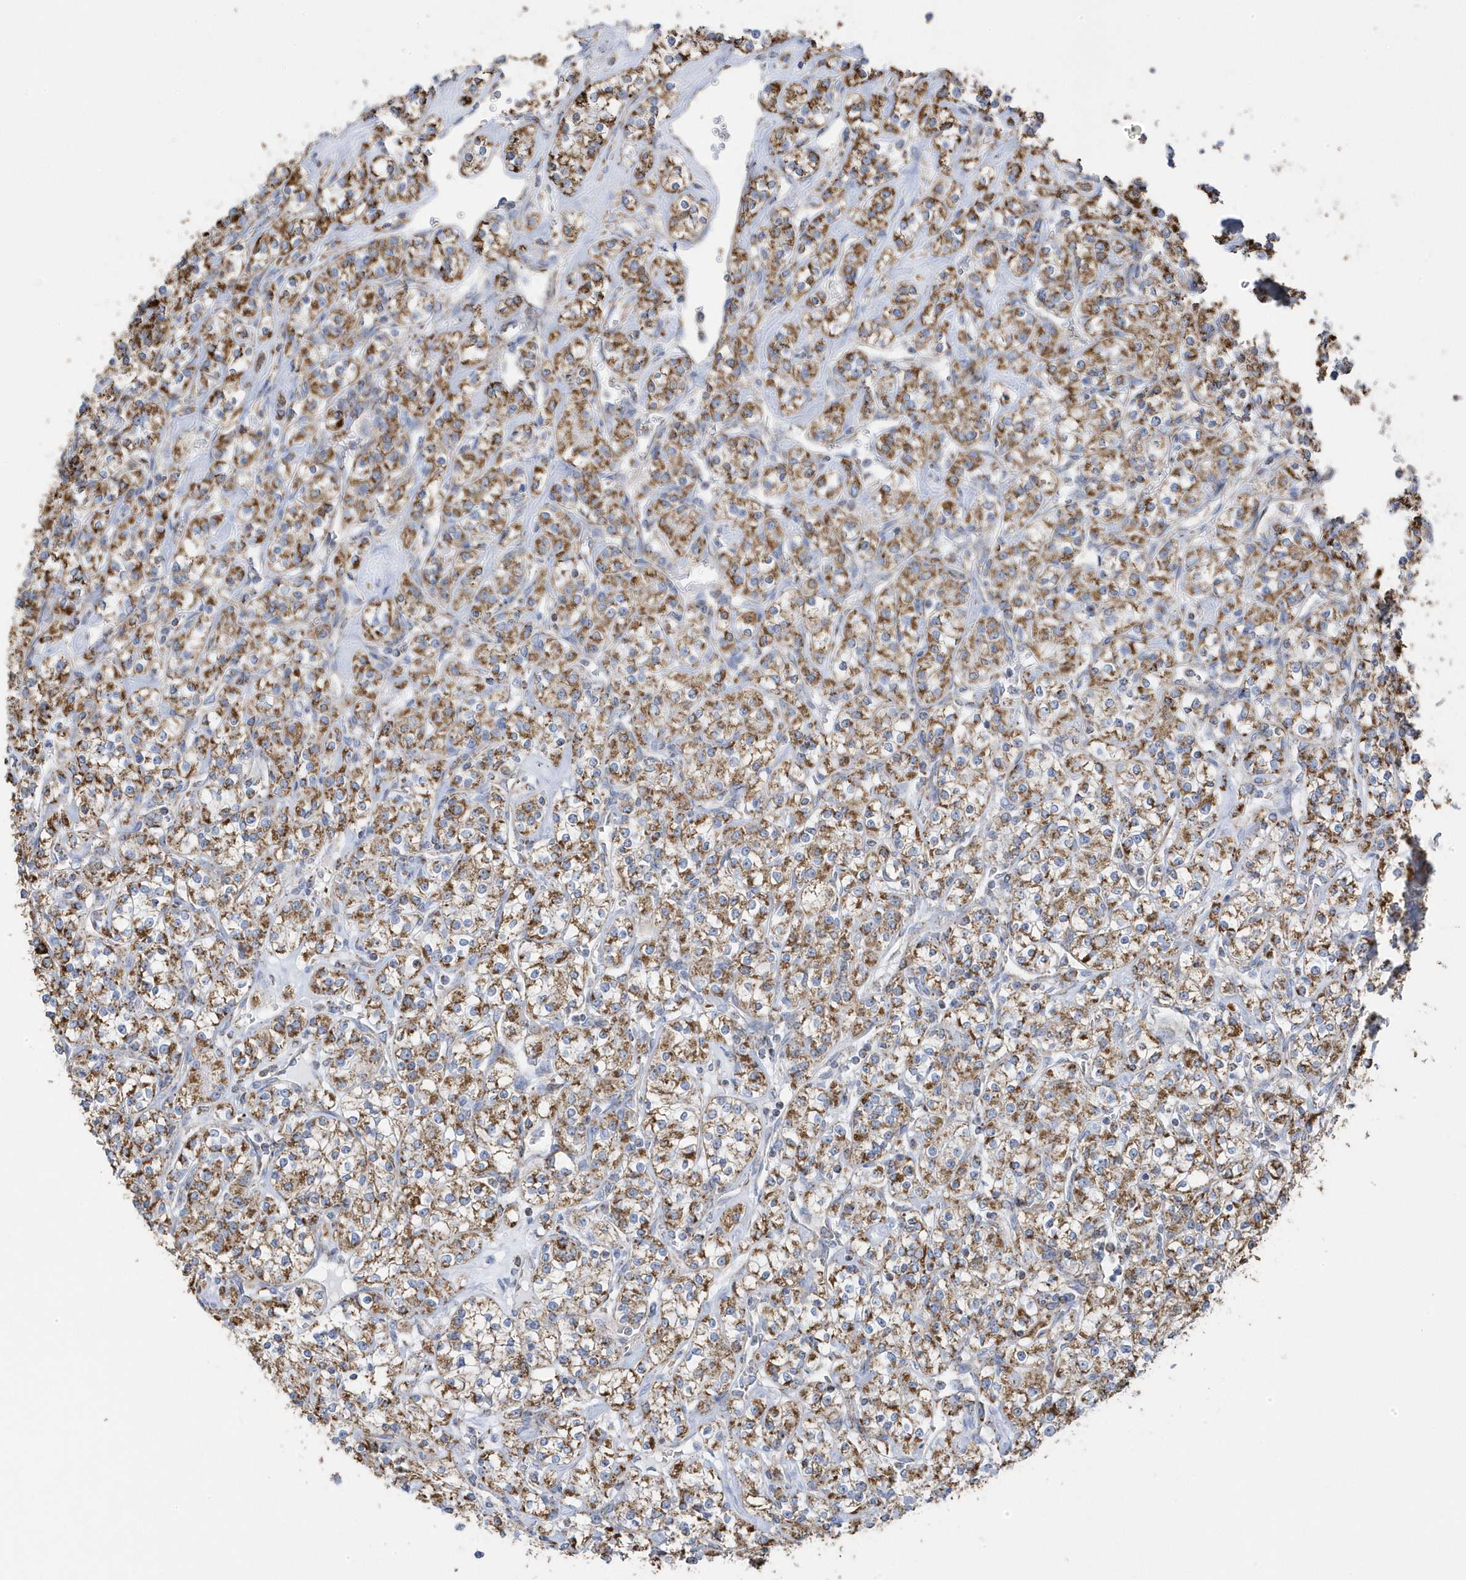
{"staining": {"intensity": "moderate", "quantity": ">75%", "location": "cytoplasmic/membranous"}, "tissue": "renal cancer", "cell_type": "Tumor cells", "image_type": "cancer", "snomed": [{"axis": "morphology", "description": "Adenocarcinoma, NOS"}, {"axis": "topography", "description": "Kidney"}], "caption": "DAB (3,3'-diaminobenzidine) immunohistochemical staining of adenocarcinoma (renal) exhibits moderate cytoplasmic/membranous protein staining in about >75% of tumor cells.", "gene": "GTPBP8", "patient": {"sex": "male", "age": 77}}